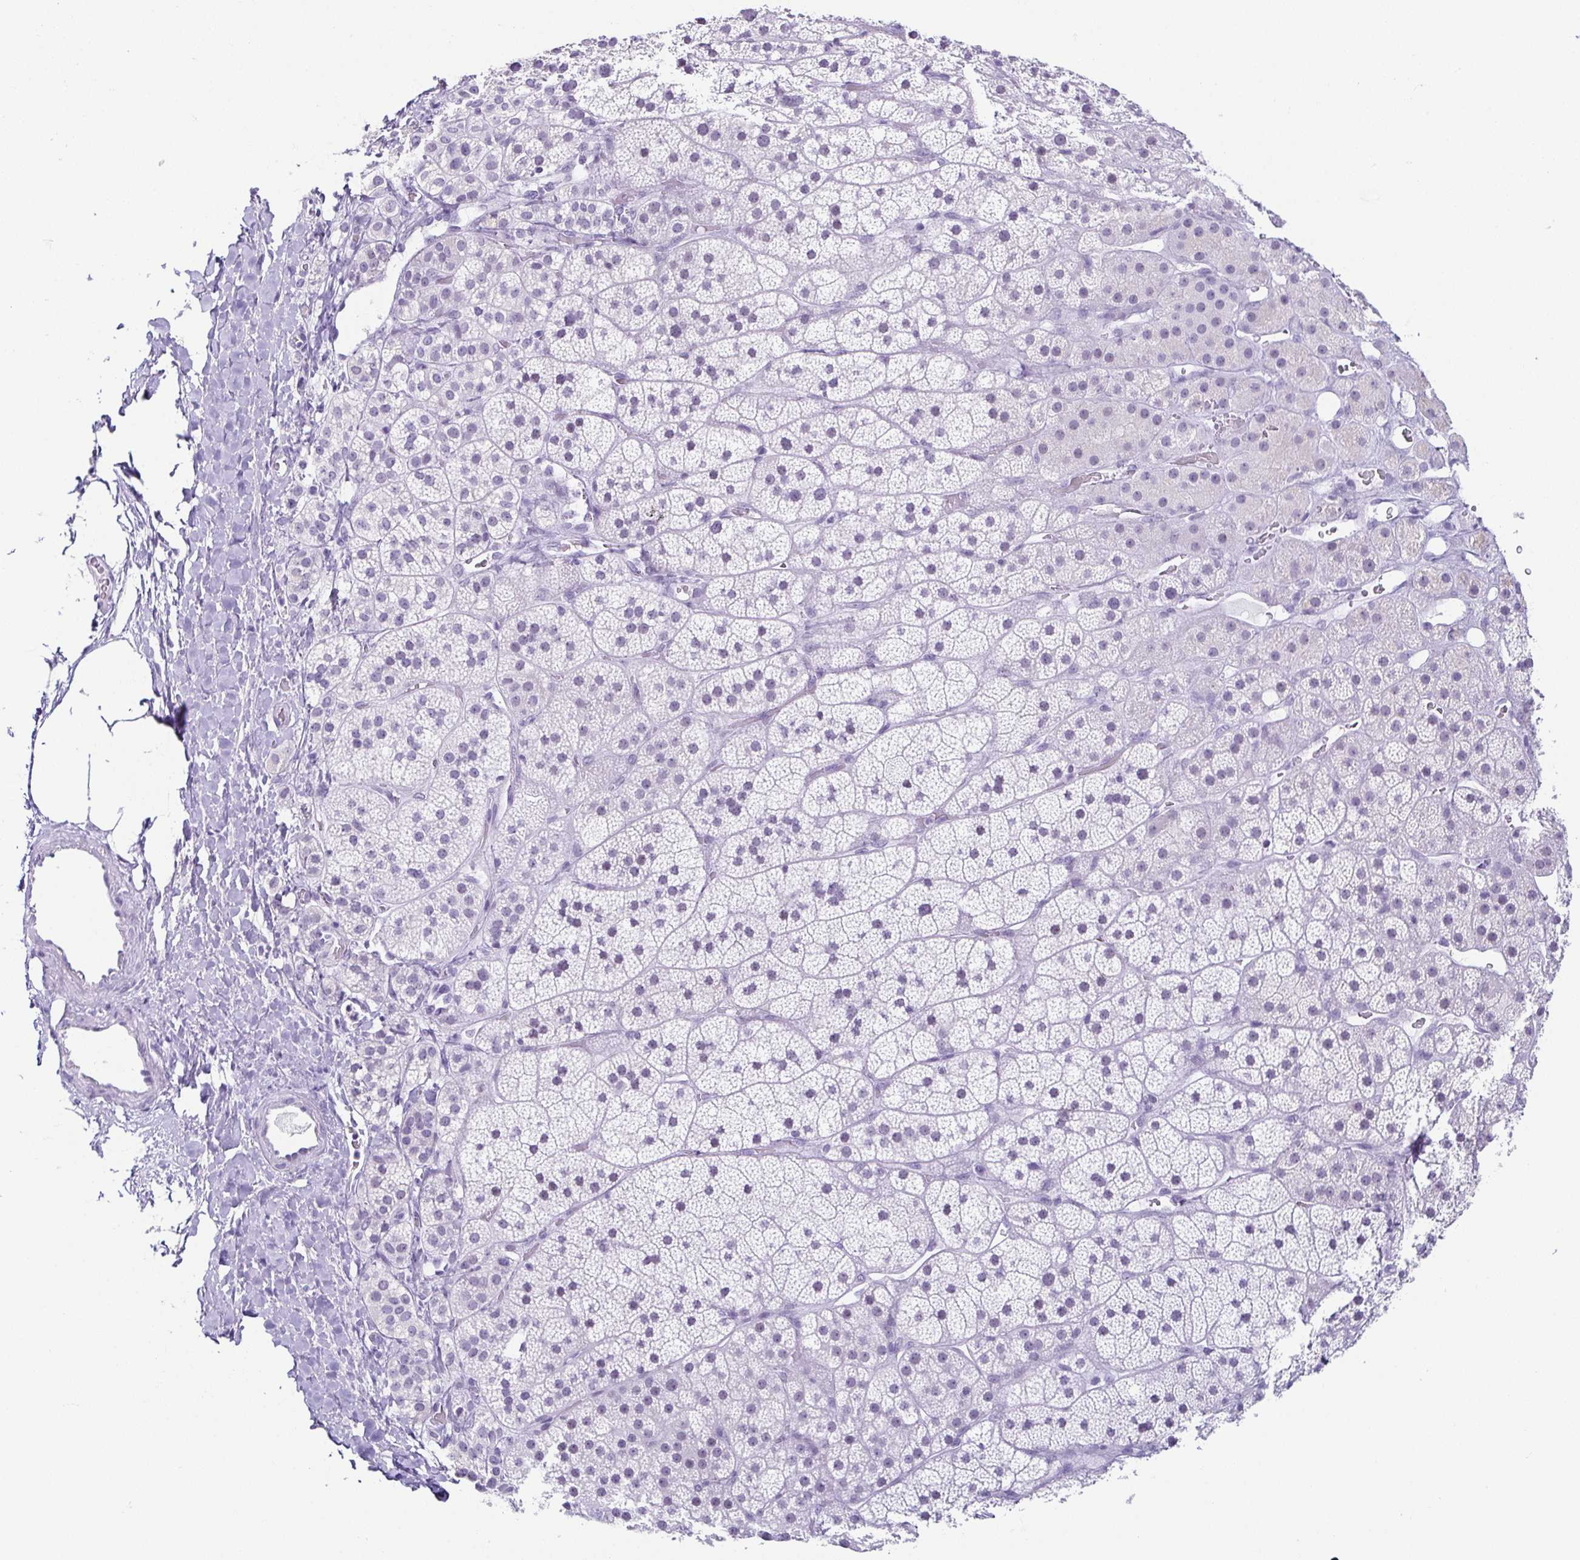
{"staining": {"intensity": "negative", "quantity": "none", "location": "none"}, "tissue": "adrenal gland", "cell_type": "Glandular cells", "image_type": "normal", "snomed": [{"axis": "morphology", "description": "Normal tissue, NOS"}, {"axis": "topography", "description": "Adrenal gland"}], "caption": "Immunohistochemistry (IHC) of unremarkable human adrenal gland exhibits no expression in glandular cells. (Stains: DAB immunohistochemistry (IHC) with hematoxylin counter stain, Microscopy: brightfield microscopy at high magnification).", "gene": "ESX1", "patient": {"sex": "male", "age": 57}}